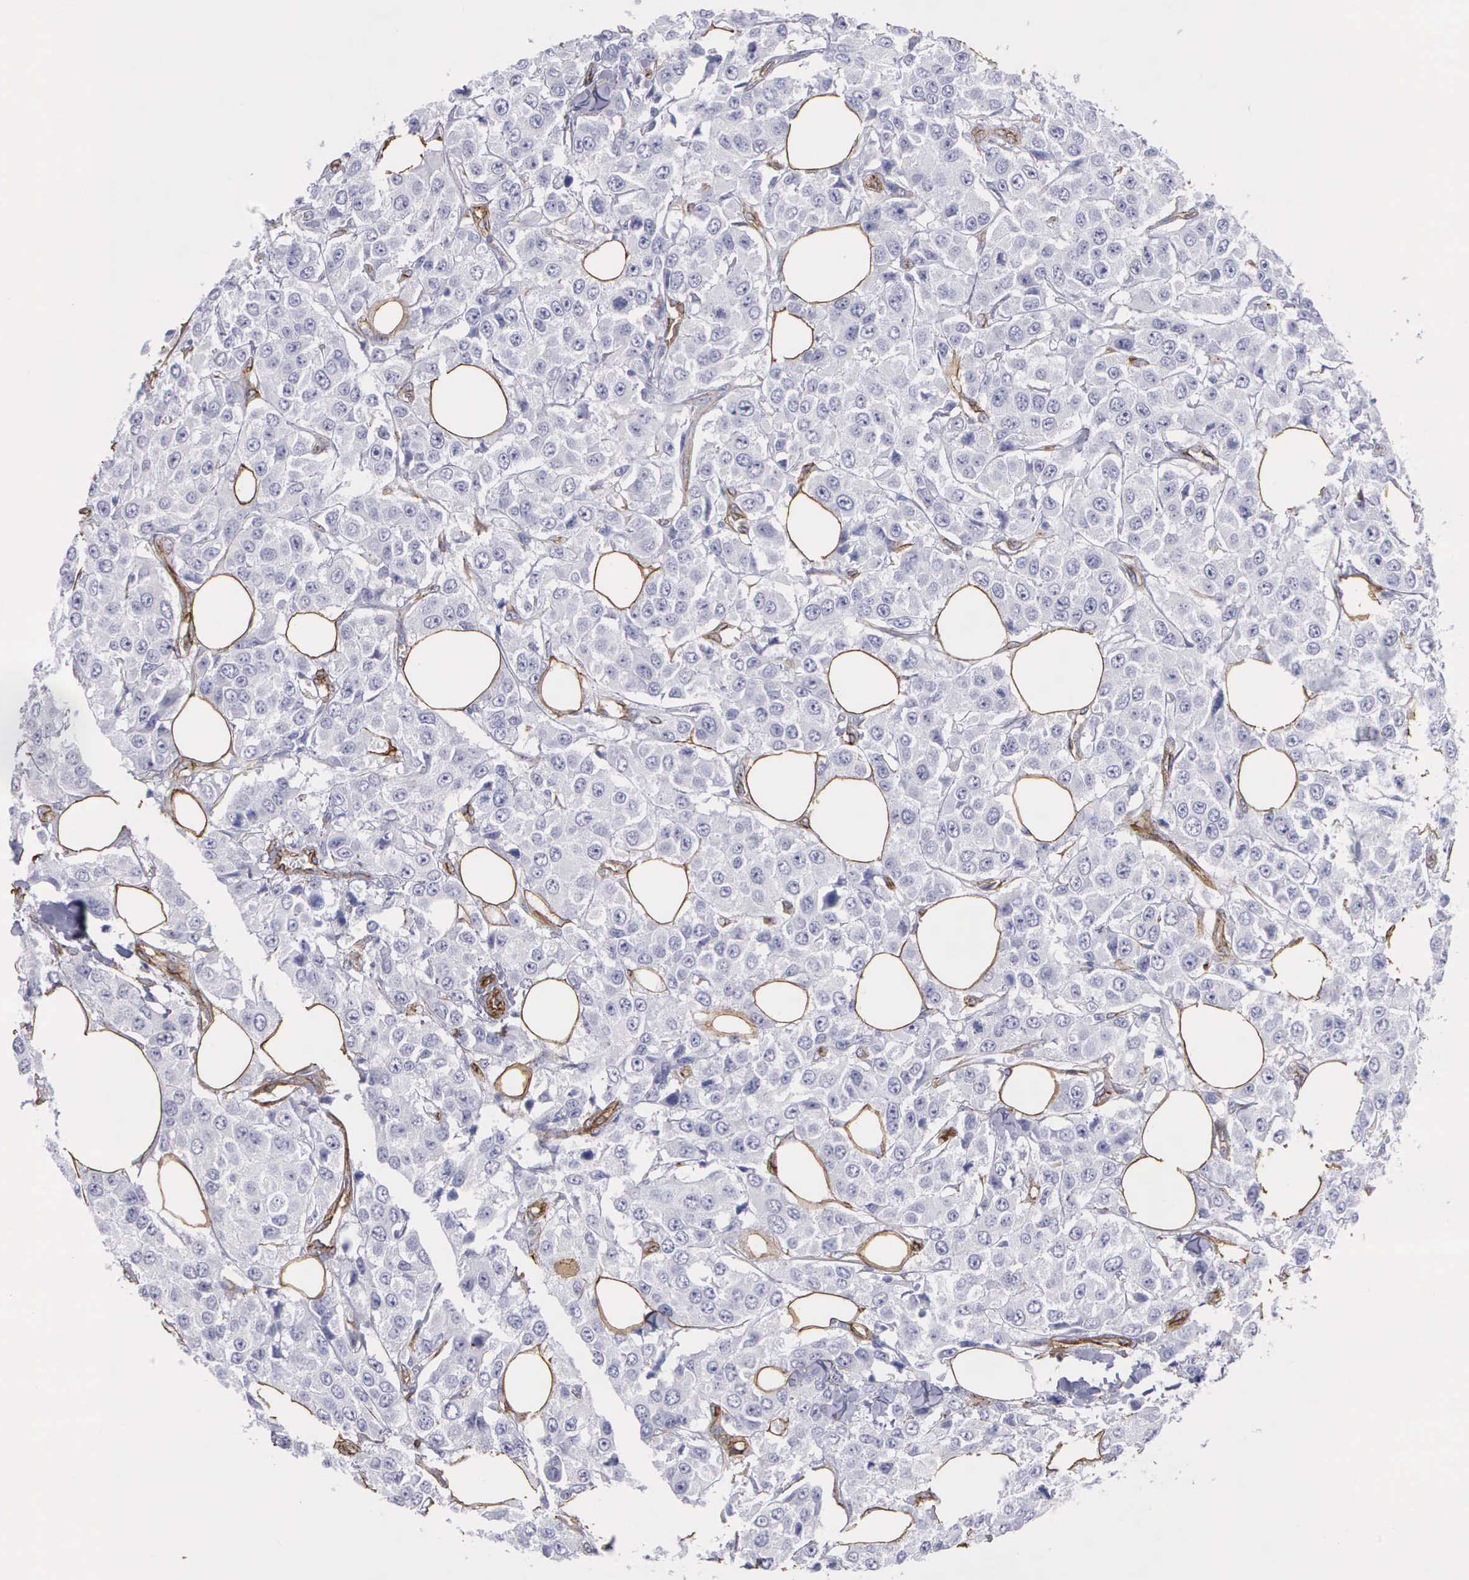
{"staining": {"intensity": "negative", "quantity": "none", "location": "none"}, "tissue": "breast cancer", "cell_type": "Tumor cells", "image_type": "cancer", "snomed": [{"axis": "morphology", "description": "Duct carcinoma"}, {"axis": "topography", "description": "Breast"}], "caption": "This is a image of immunohistochemistry (IHC) staining of breast cancer, which shows no staining in tumor cells.", "gene": "MAGEB10", "patient": {"sex": "female", "age": 58}}